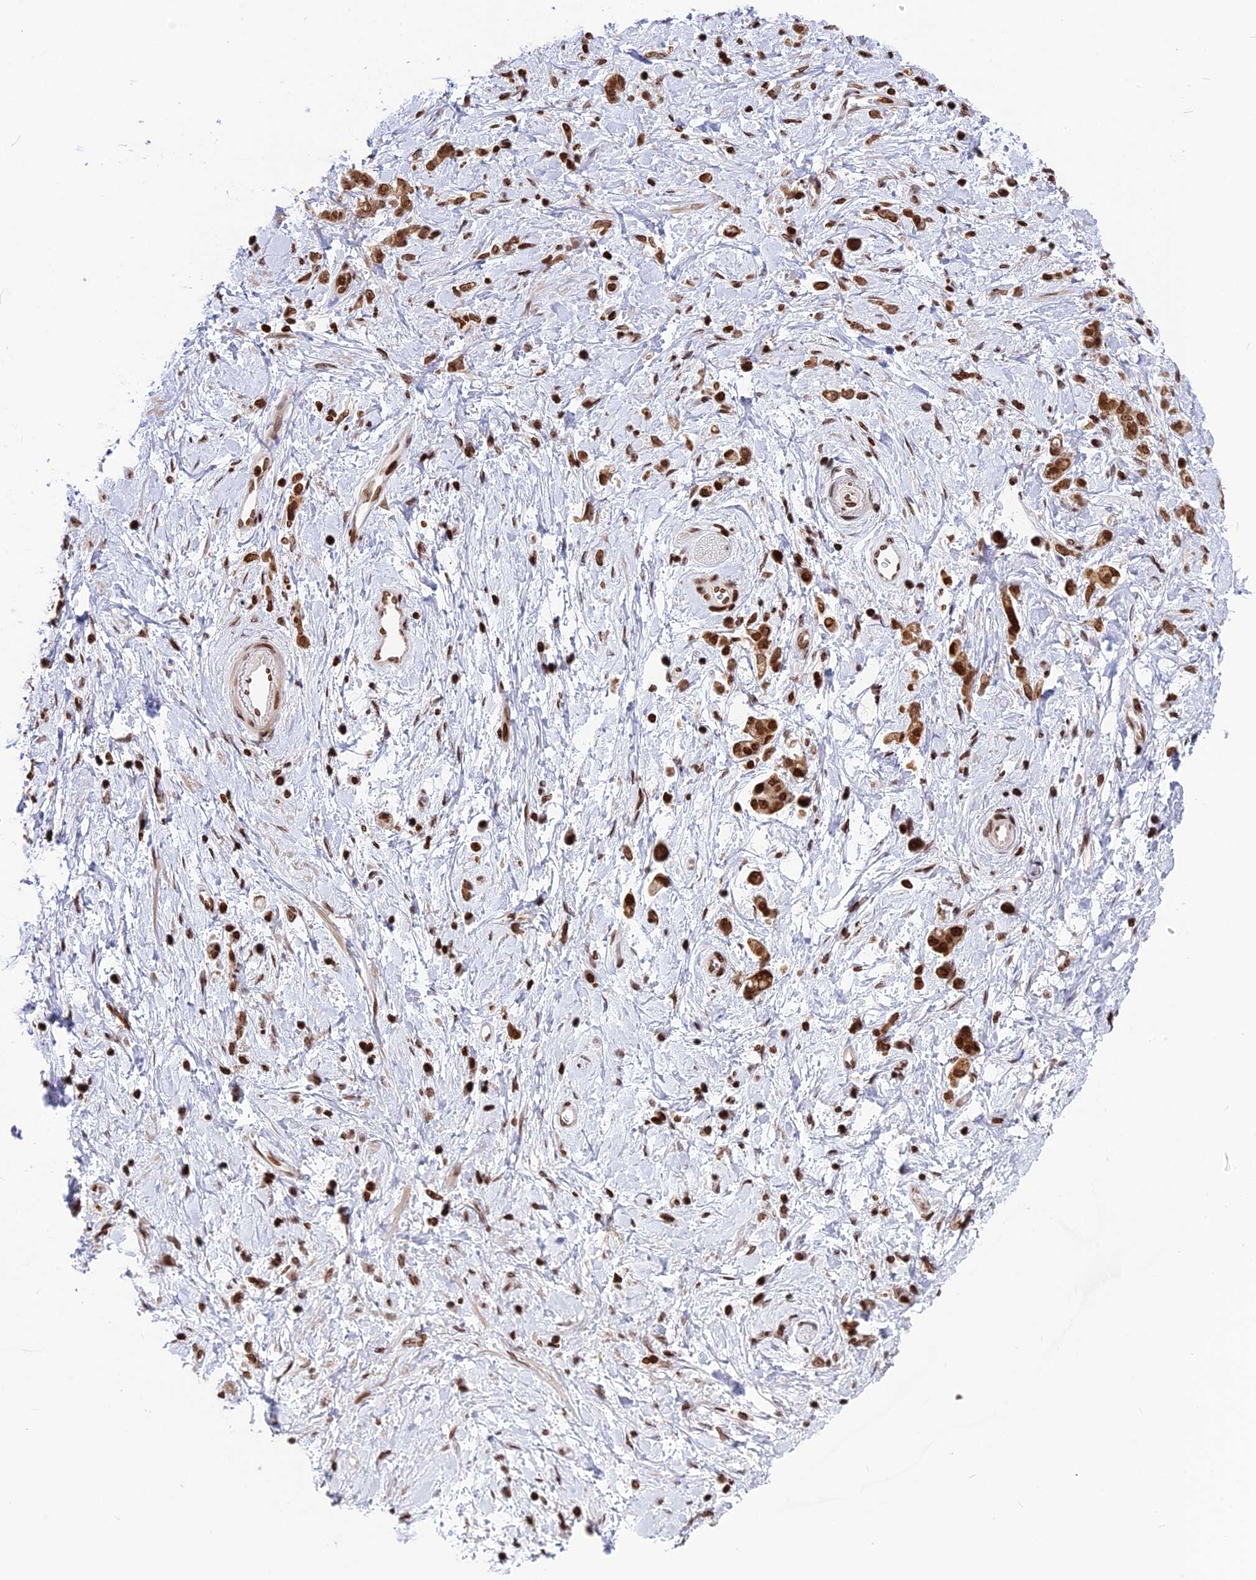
{"staining": {"intensity": "strong", "quantity": ">75%", "location": "nuclear"}, "tissue": "stomach cancer", "cell_type": "Tumor cells", "image_type": "cancer", "snomed": [{"axis": "morphology", "description": "Adenocarcinoma, NOS"}, {"axis": "topography", "description": "Stomach"}], "caption": "An image of human adenocarcinoma (stomach) stained for a protein reveals strong nuclear brown staining in tumor cells.", "gene": "TET2", "patient": {"sex": "female", "age": 60}}